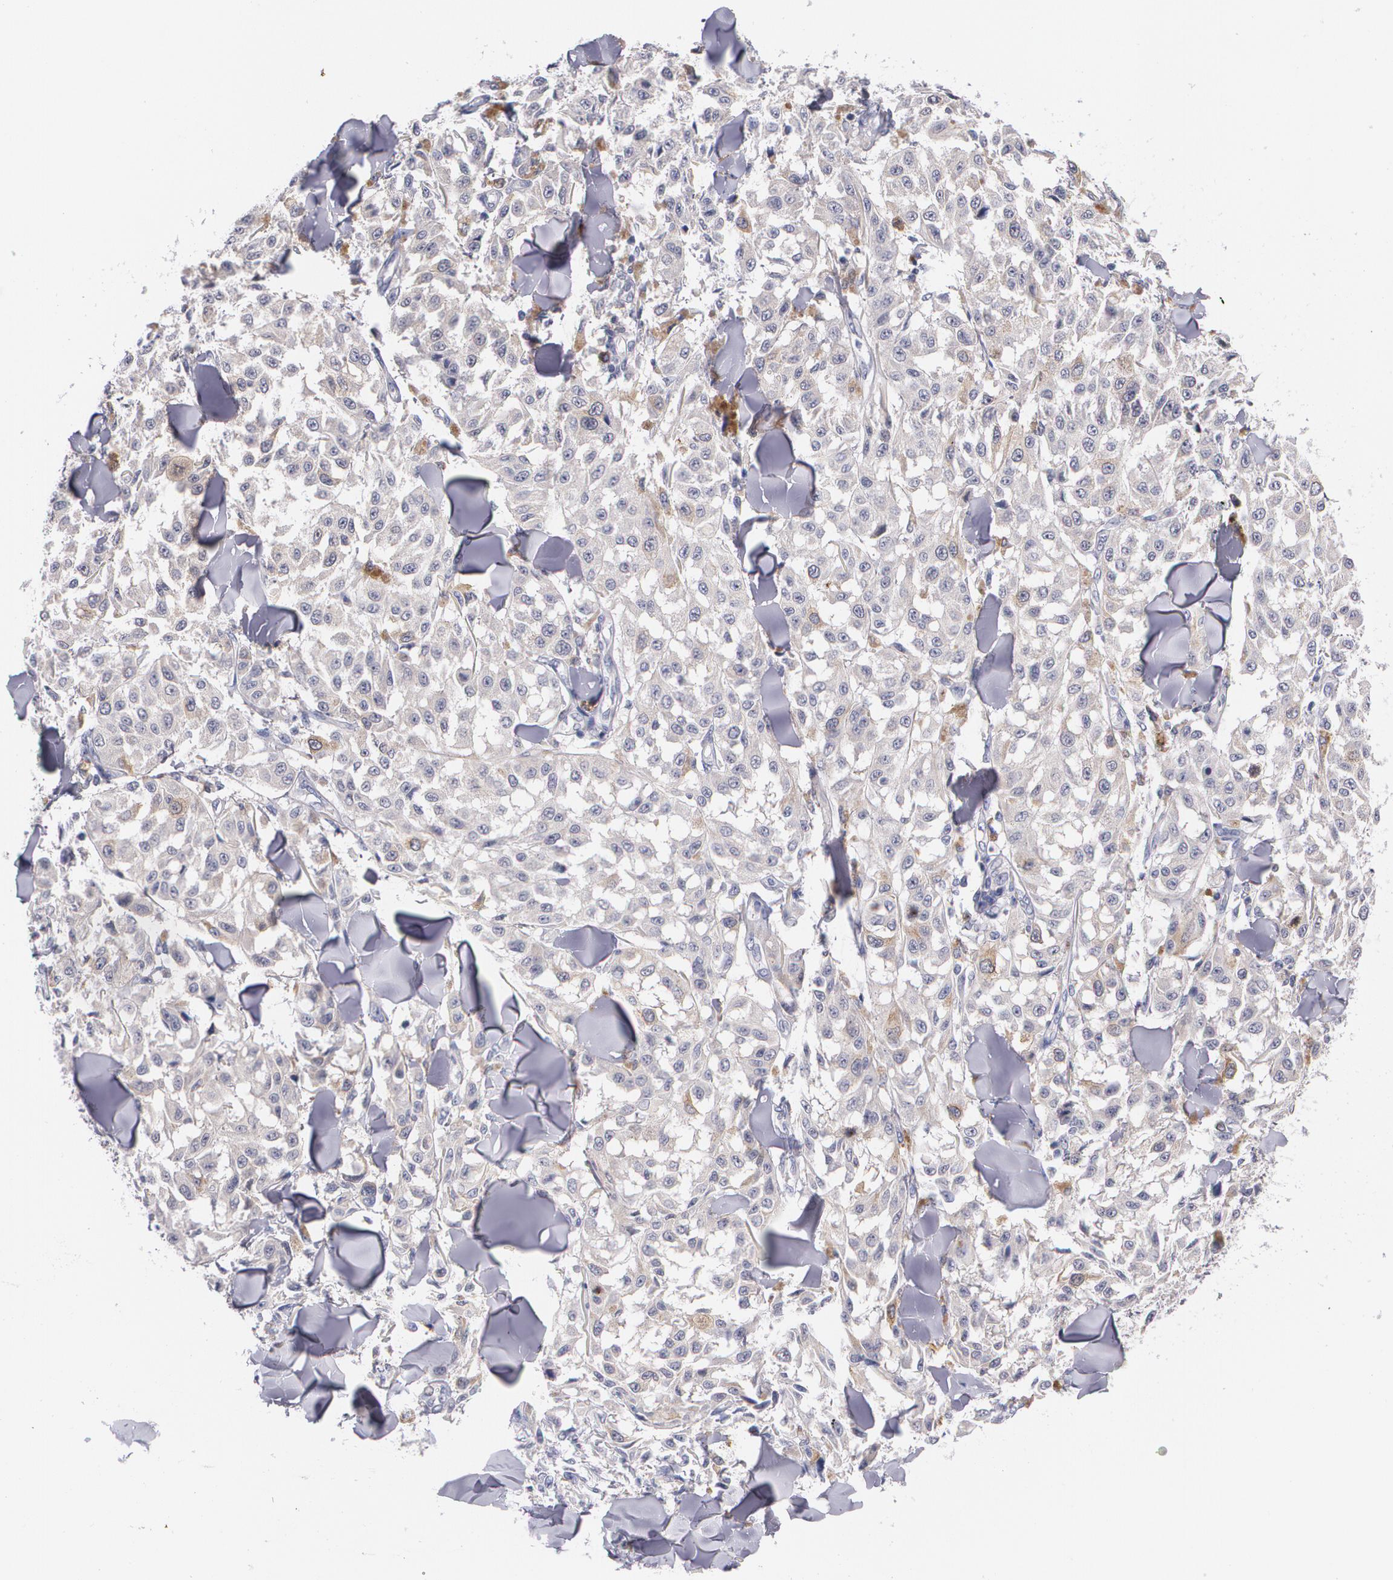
{"staining": {"intensity": "negative", "quantity": "none", "location": "none"}, "tissue": "melanoma", "cell_type": "Tumor cells", "image_type": "cancer", "snomed": [{"axis": "morphology", "description": "Malignant melanoma, NOS"}, {"axis": "topography", "description": "Skin"}], "caption": "Immunohistochemistry (IHC) micrograph of human melanoma stained for a protein (brown), which displays no expression in tumor cells.", "gene": "HMMR", "patient": {"sex": "female", "age": 64}}